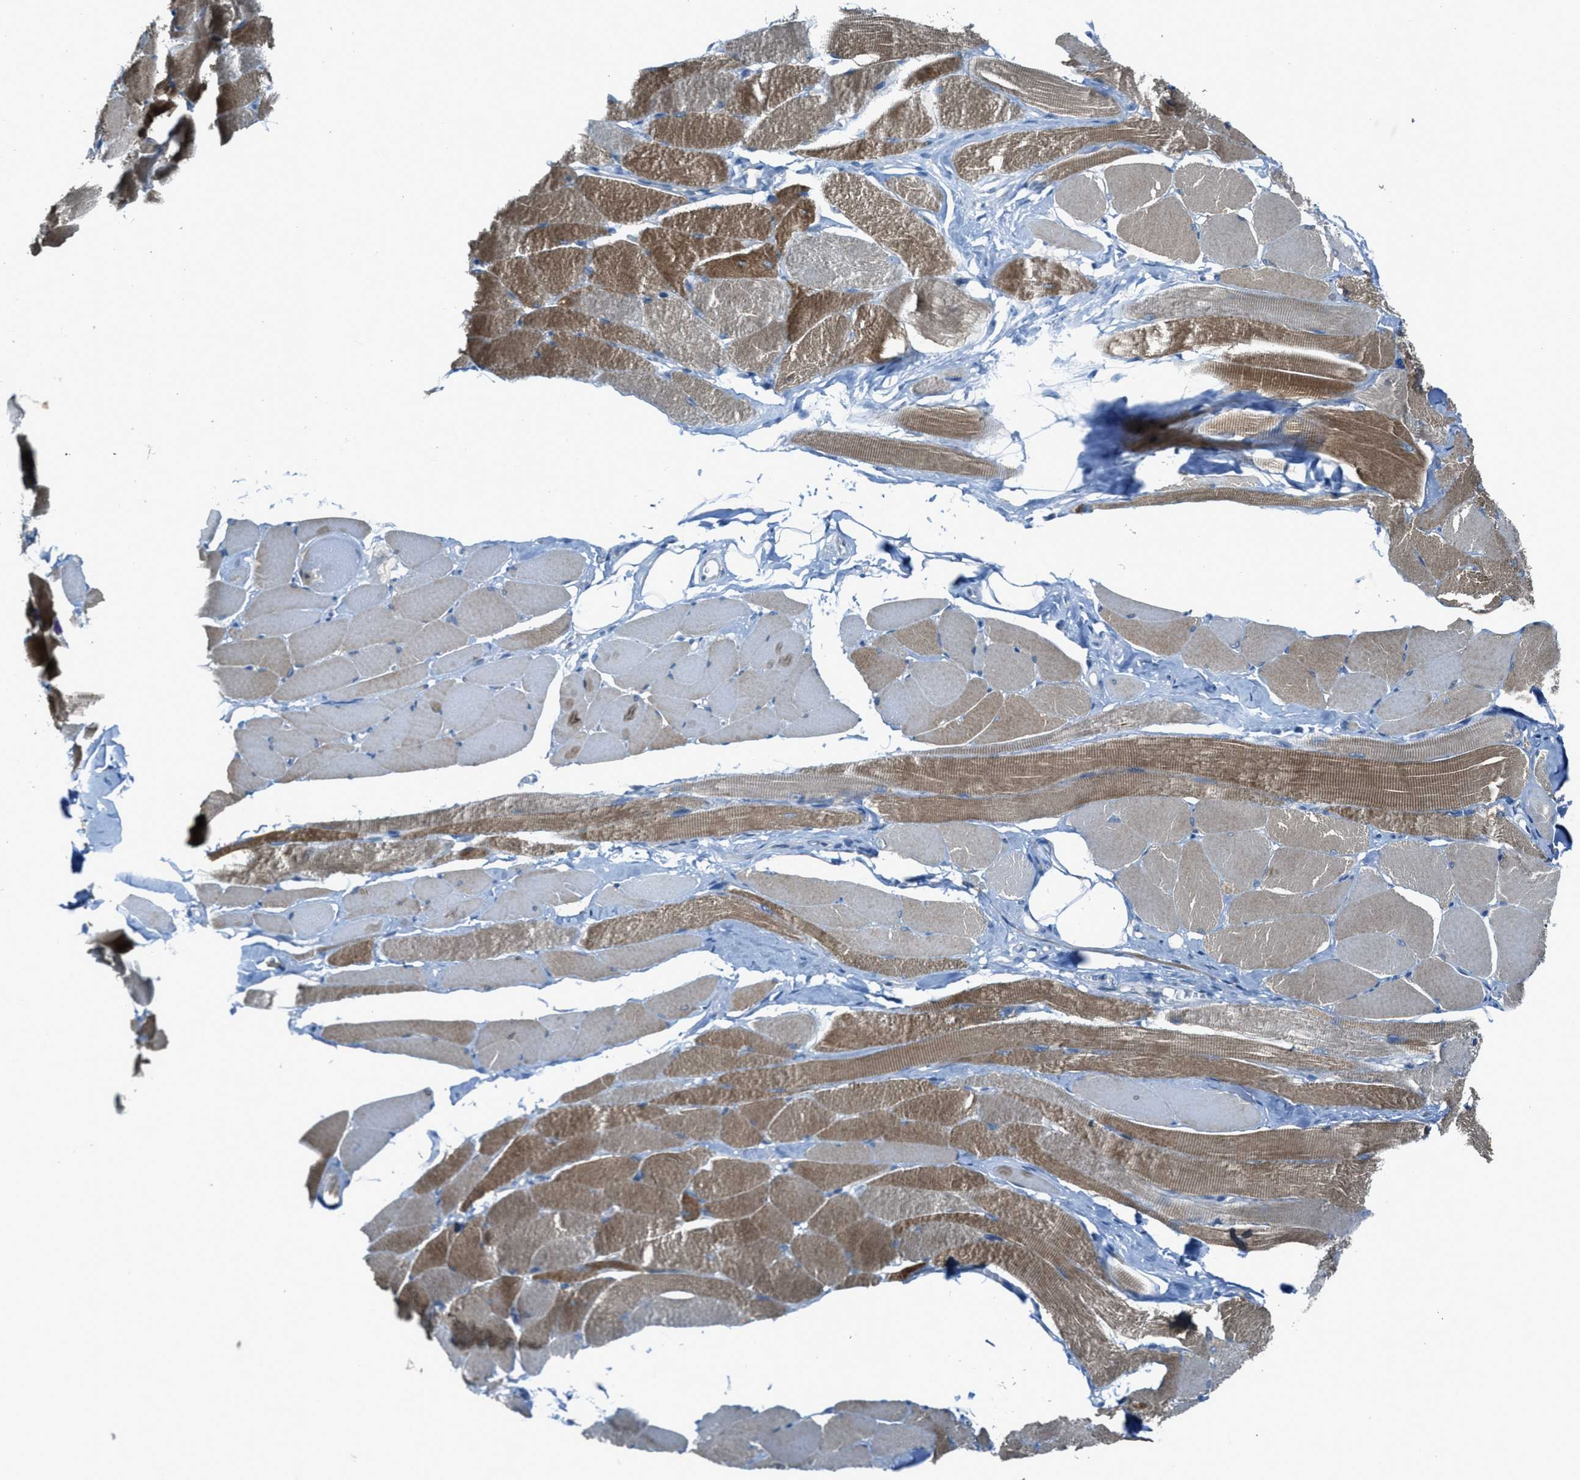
{"staining": {"intensity": "strong", "quantity": ">75%", "location": "cytoplasmic/membranous"}, "tissue": "skeletal muscle", "cell_type": "Myocytes", "image_type": "normal", "snomed": [{"axis": "morphology", "description": "Normal tissue, NOS"}, {"axis": "topography", "description": "Skeletal muscle"}, {"axis": "topography", "description": "Peripheral nerve tissue"}], "caption": "An image showing strong cytoplasmic/membranous expression in approximately >75% of myocytes in unremarkable skeletal muscle, as visualized by brown immunohistochemical staining.", "gene": "CDON", "patient": {"sex": "female", "age": 84}}